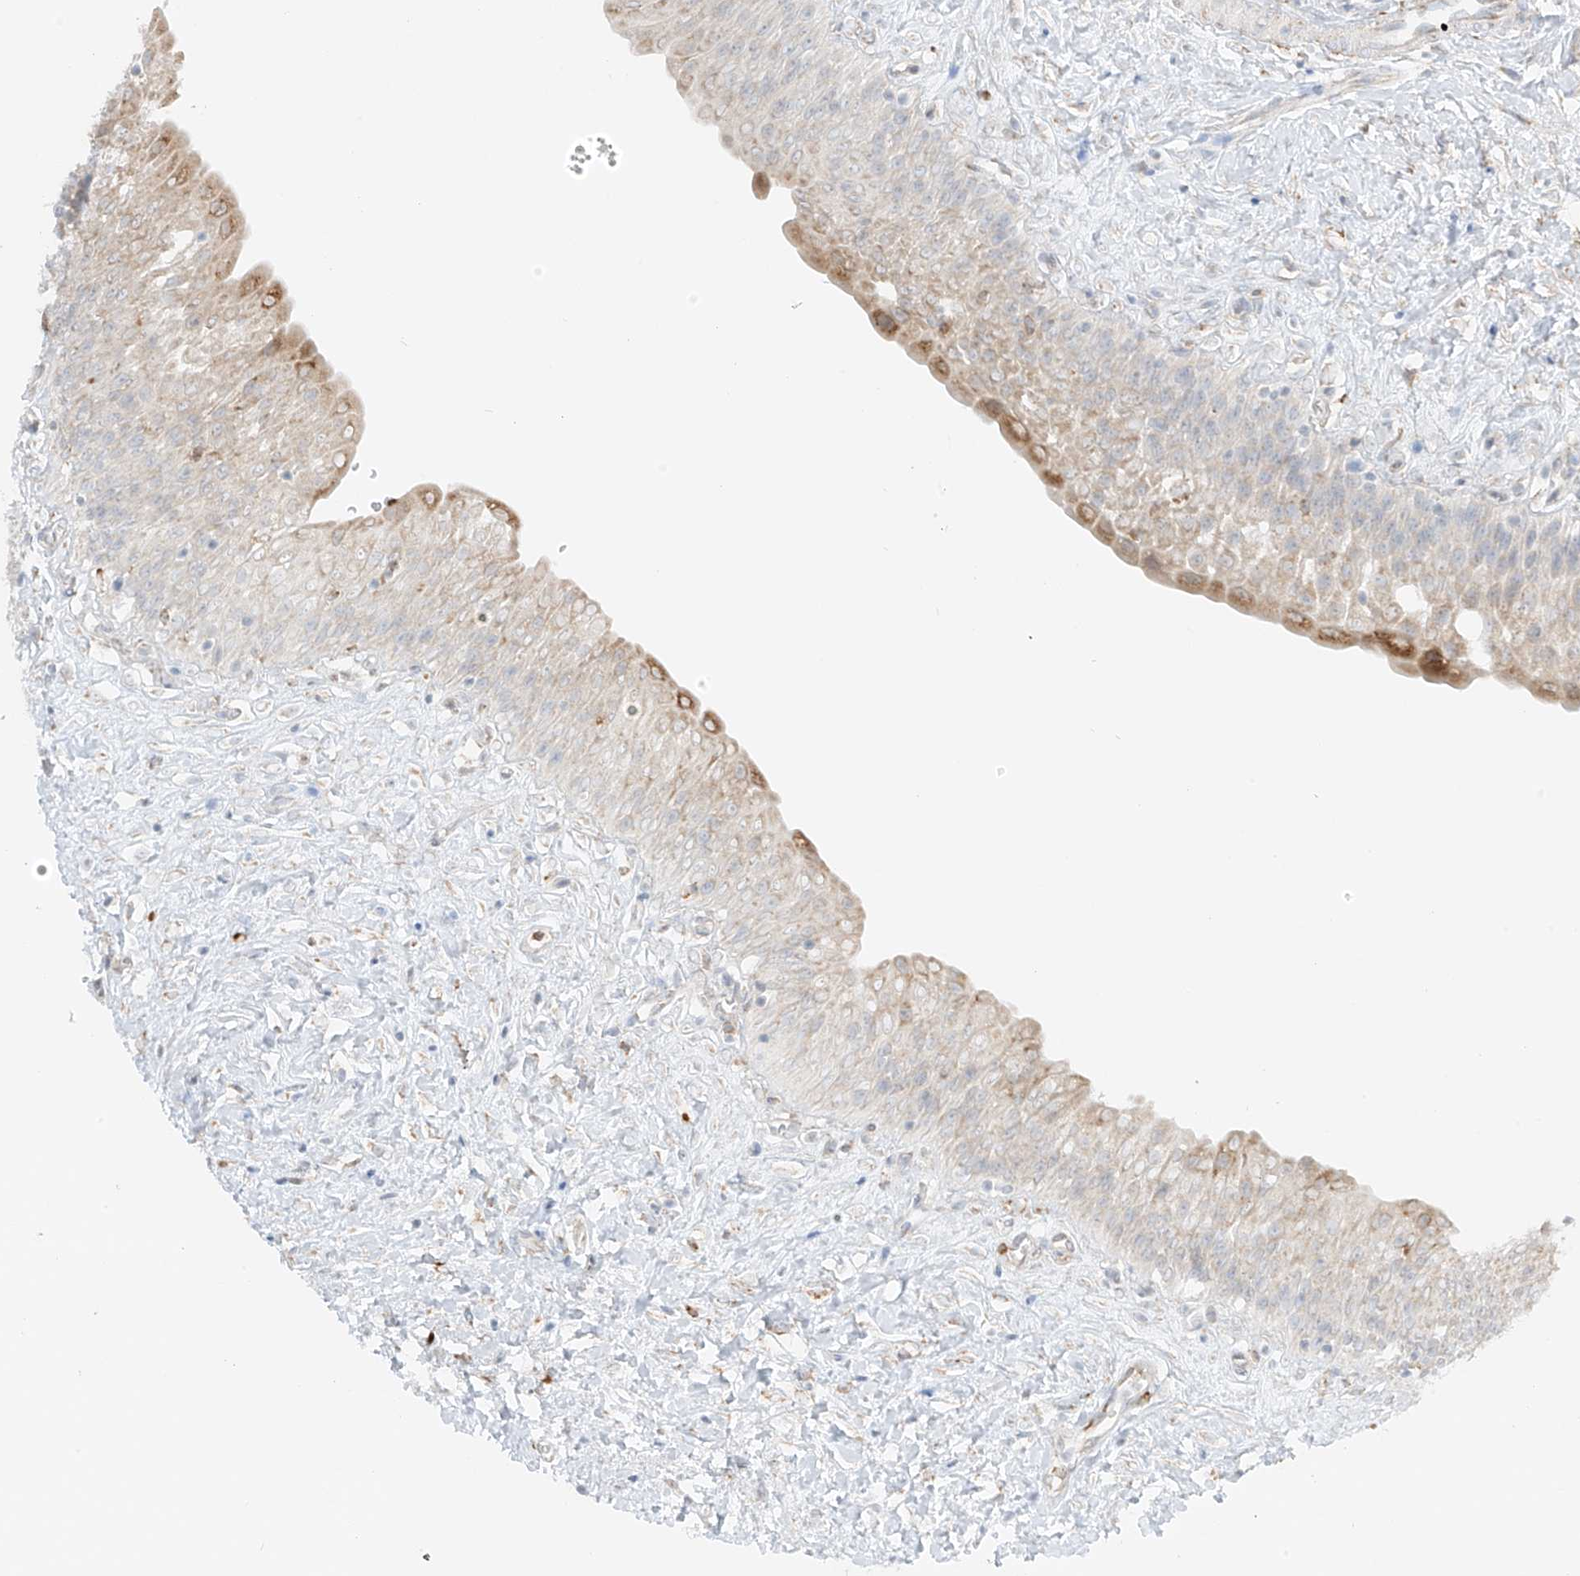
{"staining": {"intensity": "moderate", "quantity": "<25%", "location": "cytoplasmic/membranous"}, "tissue": "urinary bladder", "cell_type": "Urothelial cells", "image_type": "normal", "snomed": [{"axis": "morphology", "description": "Normal tissue, NOS"}, {"axis": "topography", "description": "Urinary bladder"}], "caption": "Approximately <25% of urothelial cells in benign urinary bladder exhibit moderate cytoplasmic/membranous protein positivity as visualized by brown immunohistochemical staining.", "gene": "LRRC59", "patient": {"sex": "male", "age": 51}}